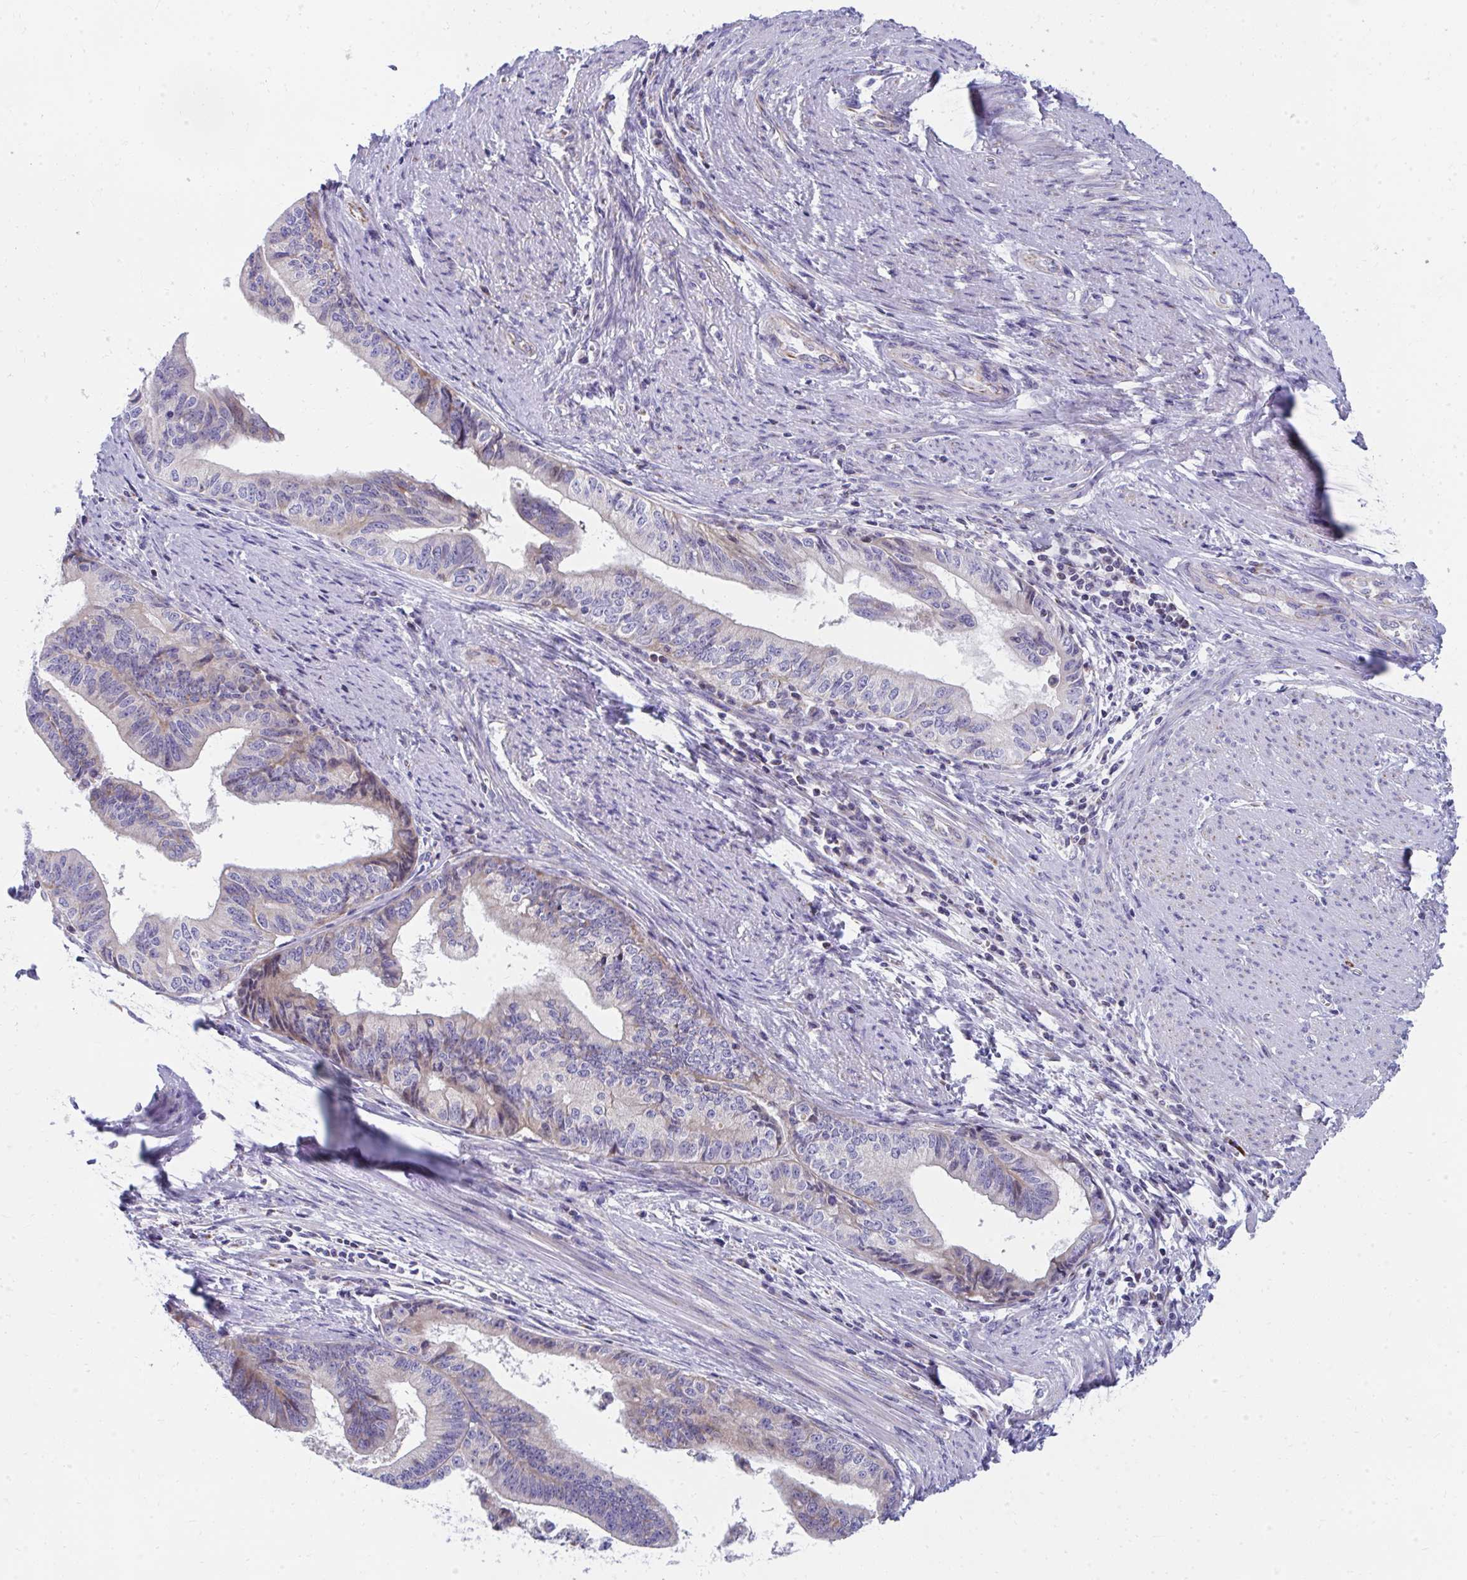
{"staining": {"intensity": "negative", "quantity": "none", "location": "none"}, "tissue": "endometrial cancer", "cell_type": "Tumor cells", "image_type": "cancer", "snomed": [{"axis": "morphology", "description": "Adenocarcinoma, NOS"}, {"axis": "topography", "description": "Endometrium"}], "caption": "Endometrial adenocarcinoma was stained to show a protein in brown. There is no significant positivity in tumor cells.", "gene": "IL37", "patient": {"sex": "female", "age": 65}}